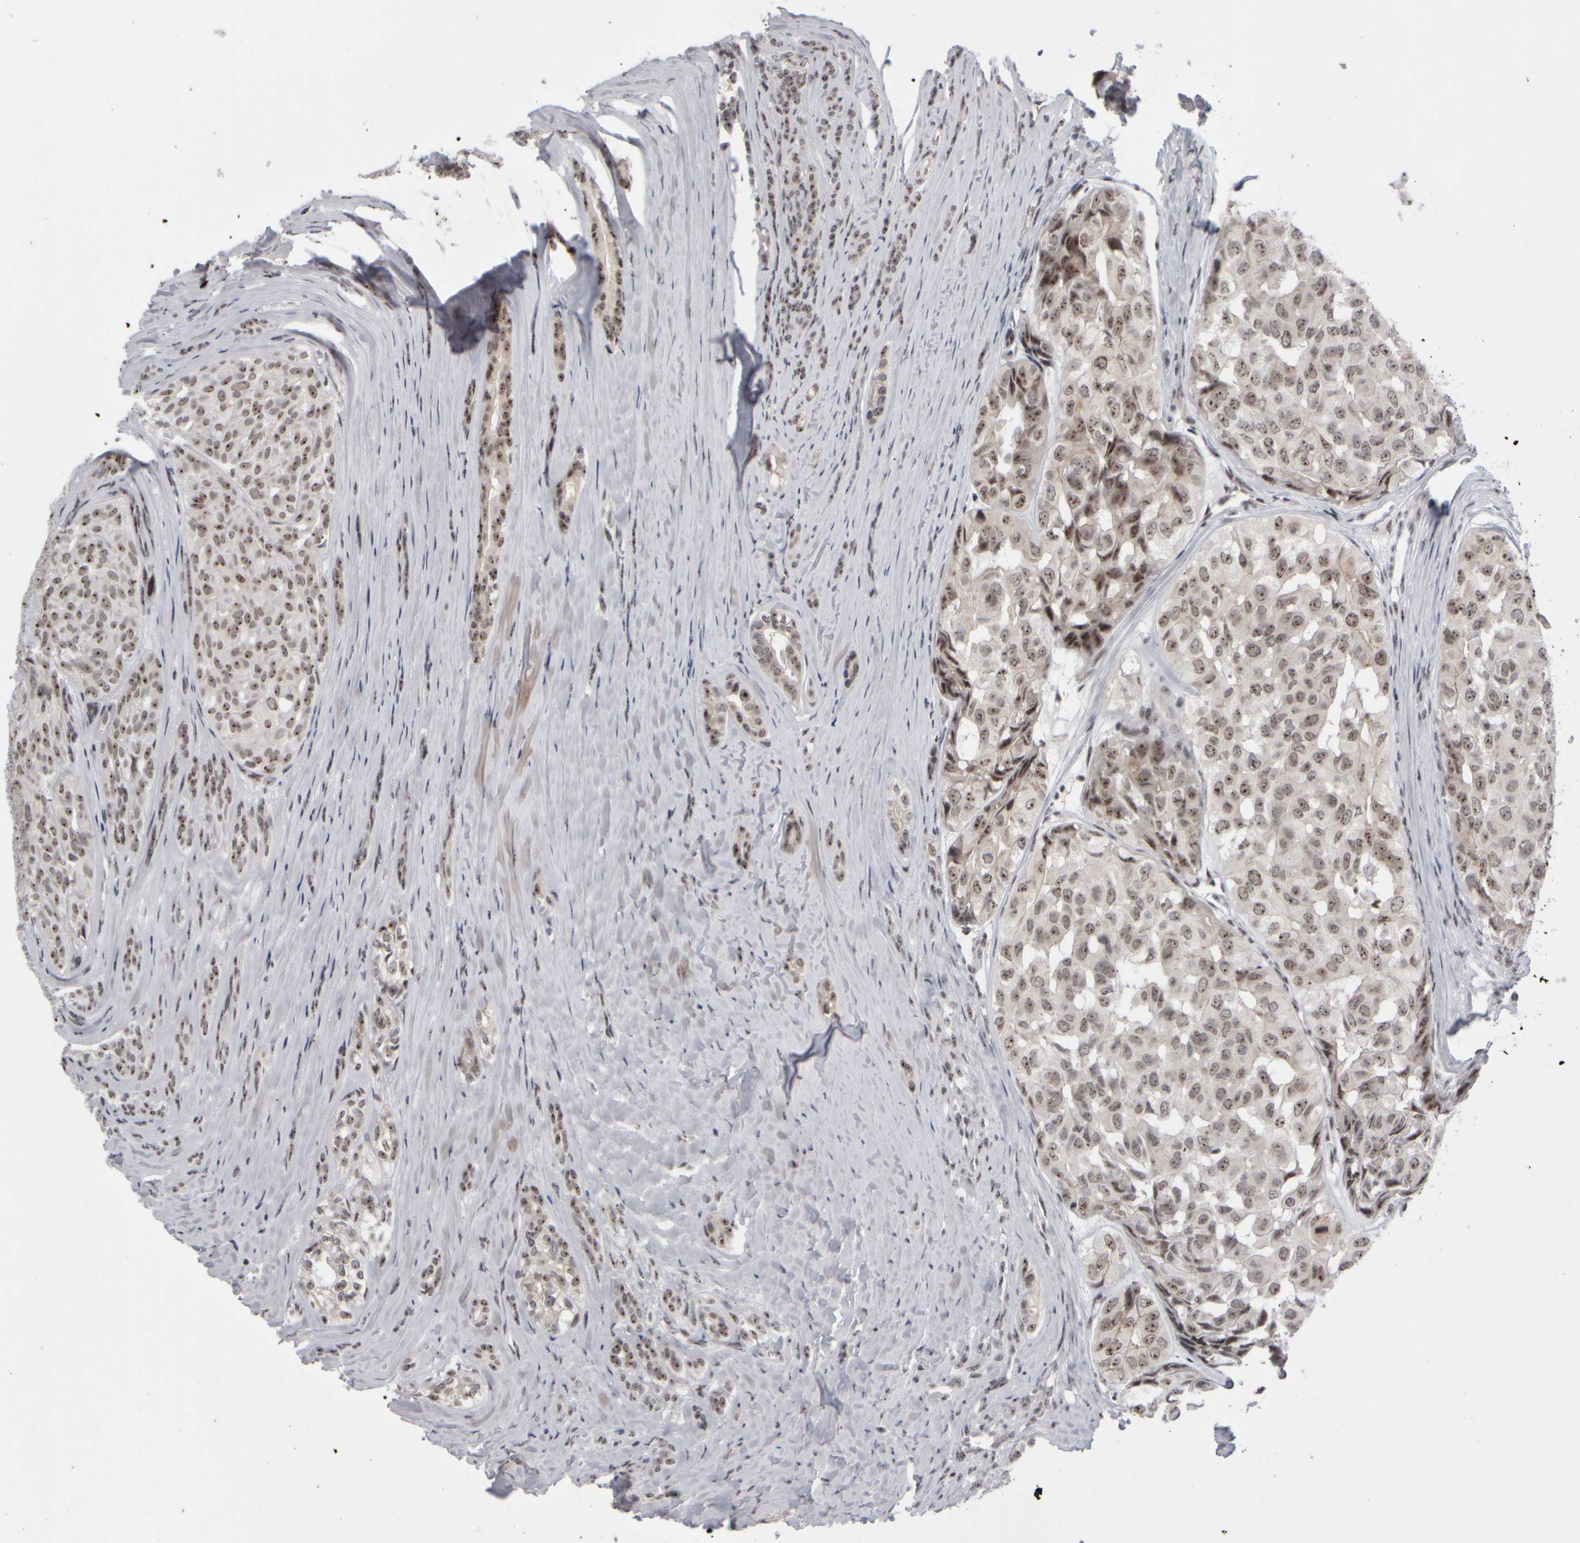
{"staining": {"intensity": "weak", "quantity": ">75%", "location": "nuclear"}, "tissue": "head and neck cancer", "cell_type": "Tumor cells", "image_type": "cancer", "snomed": [{"axis": "morphology", "description": "Adenocarcinoma, NOS"}, {"axis": "topography", "description": "Salivary gland, NOS"}, {"axis": "topography", "description": "Head-Neck"}], "caption": "Approximately >75% of tumor cells in human head and neck adenocarcinoma show weak nuclear protein expression as visualized by brown immunohistochemical staining.", "gene": "SURF6", "patient": {"sex": "female", "age": 76}}